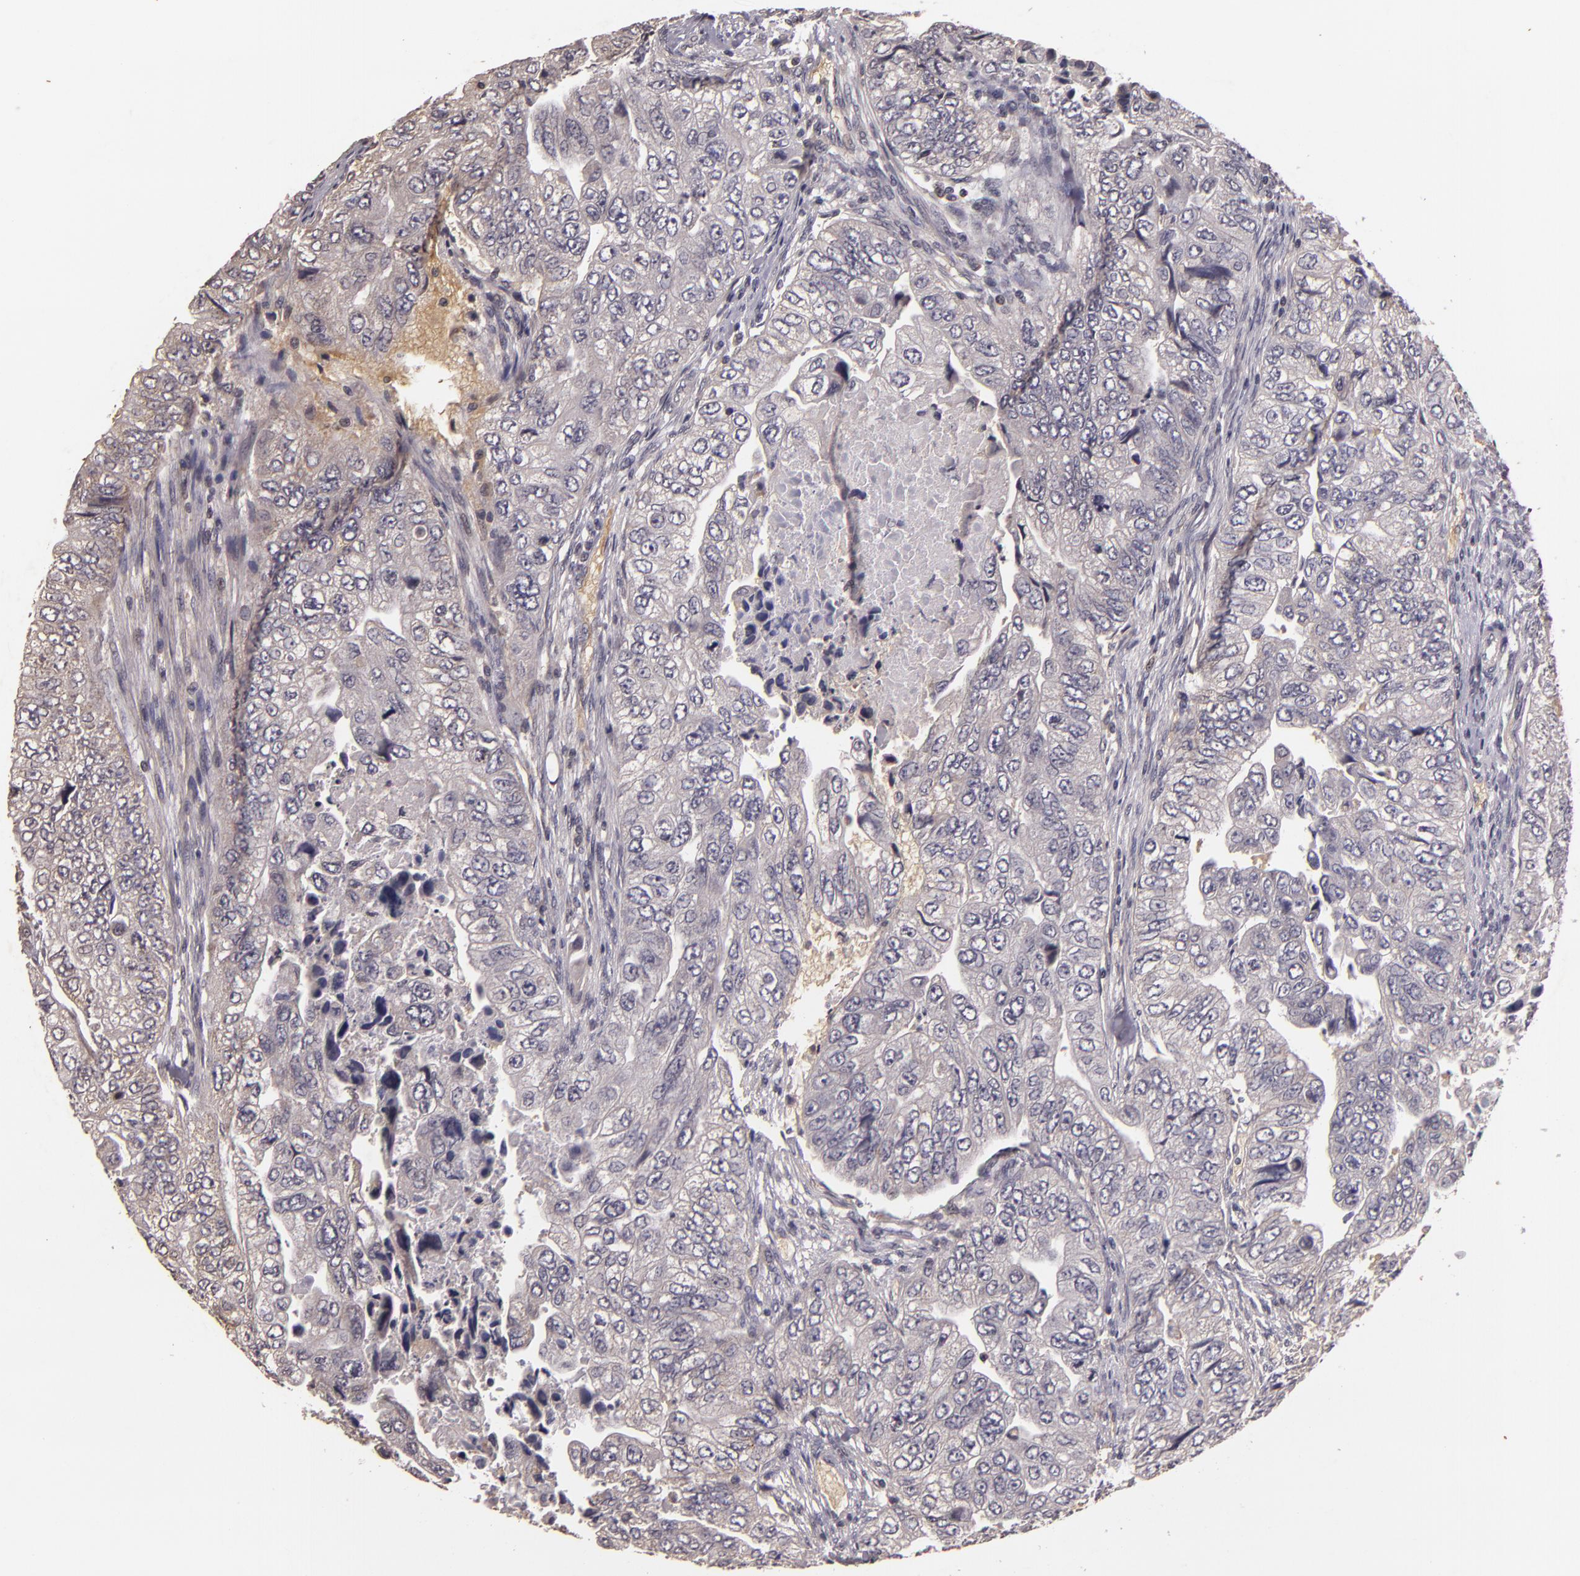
{"staining": {"intensity": "negative", "quantity": "none", "location": "none"}, "tissue": "colorectal cancer", "cell_type": "Tumor cells", "image_type": "cancer", "snomed": [{"axis": "morphology", "description": "Adenocarcinoma, NOS"}, {"axis": "topography", "description": "Colon"}], "caption": "The micrograph demonstrates no significant staining in tumor cells of colorectal cancer. Nuclei are stained in blue.", "gene": "TFF1", "patient": {"sex": "female", "age": 11}}